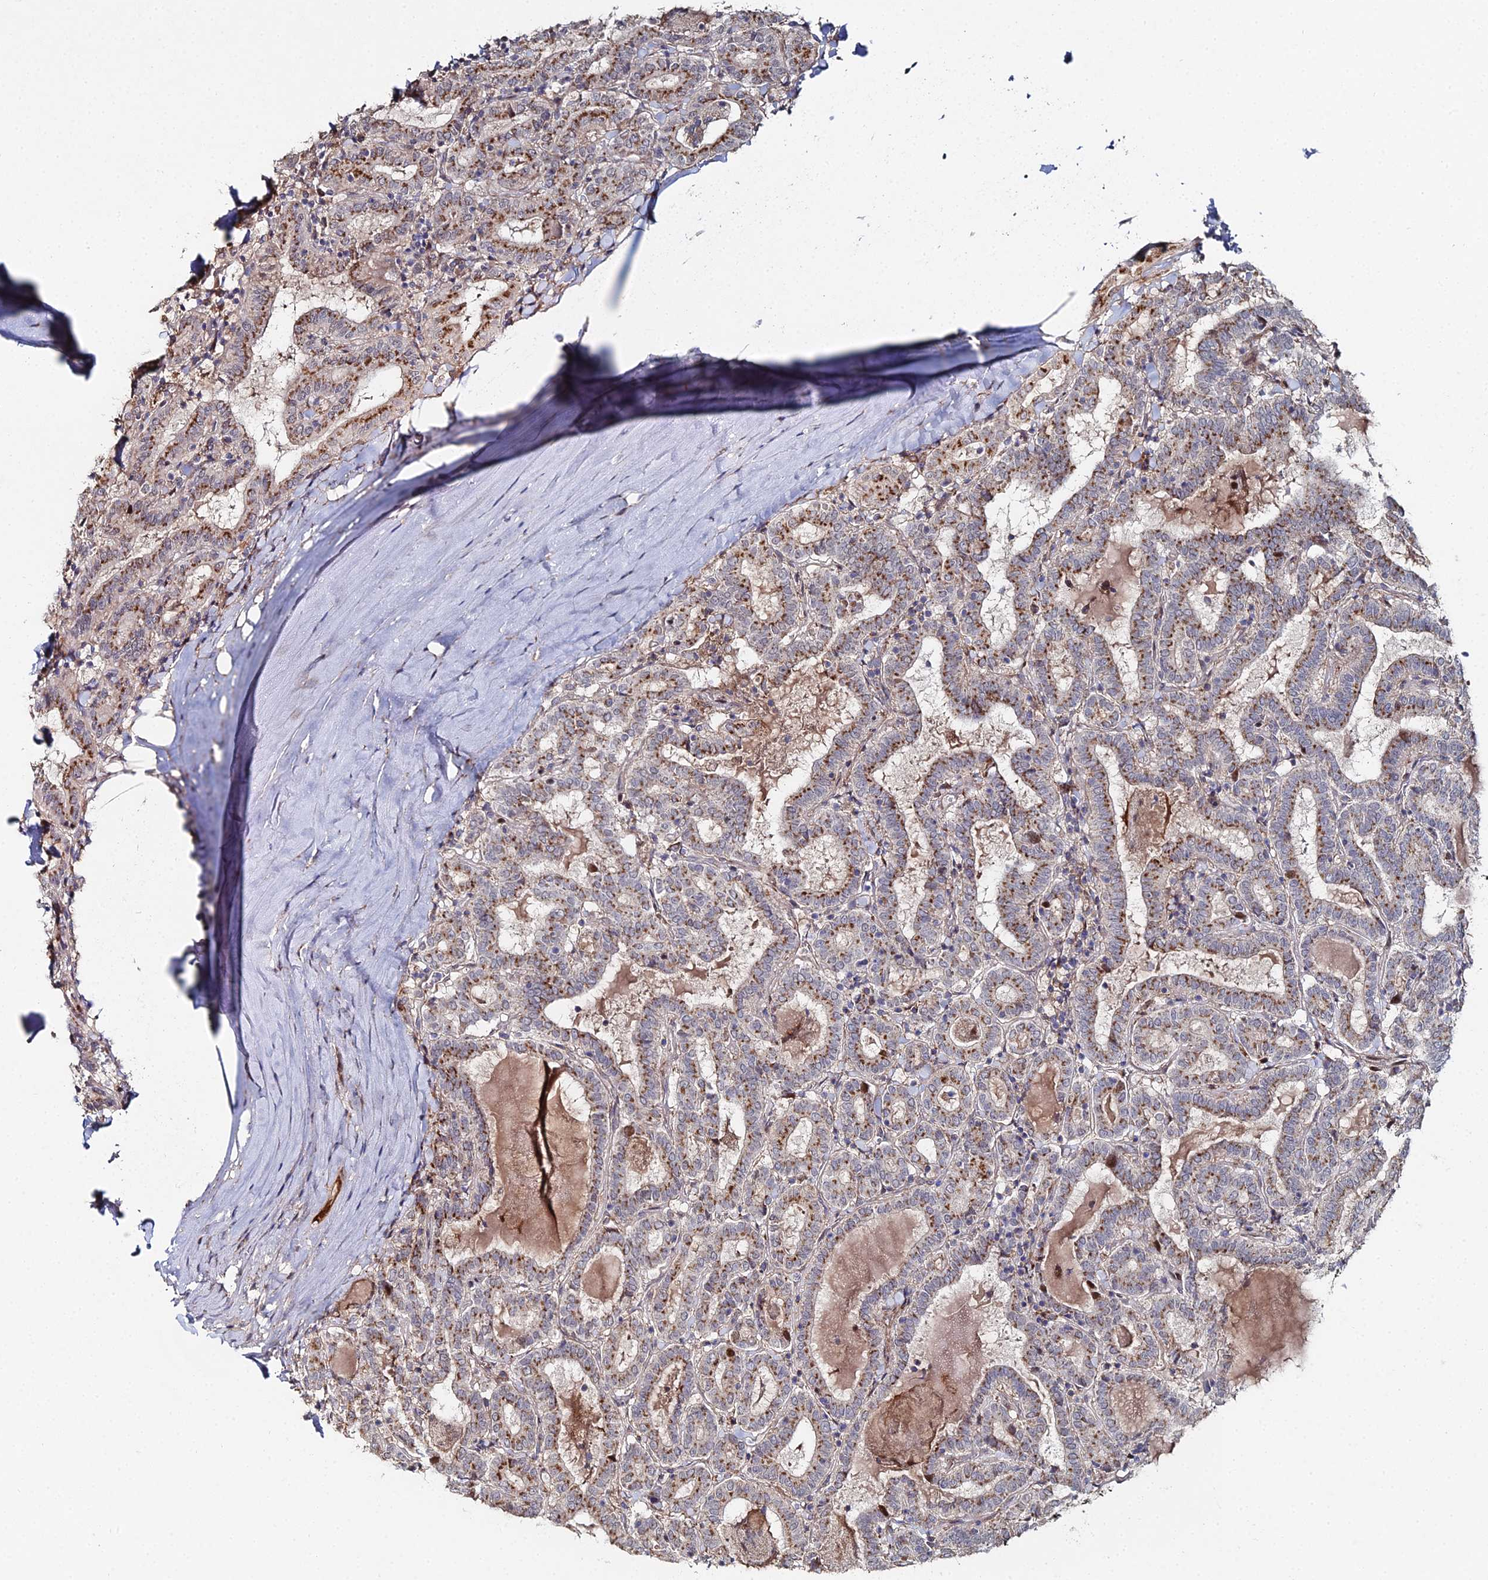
{"staining": {"intensity": "moderate", "quantity": ">75%", "location": "cytoplasmic/membranous"}, "tissue": "thyroid cancer", "cell_type": "Tumor cells", "image_type": "cancer", "snomed": [{"axis": "morphology", "description": "Papillary adenocarcinoma, NOS"}, {"axis": "topography", "description": "Thyroid gland"}], "caption": "Immunohistochemistry staining of thyroid papillary adenocarcinoma, which displays medium levels of moderate cytoplasmic/membranous positivity in approximately >75% of tumor cells indicating moderate cytoplasmic/membranous protein positivity. The staining was performed using DAB (brown) for protein detection and nuclei were counterstained in hematoxylin (blue).", "gene": "SGMS1", "patient": {"sex": "female", "age": 72}}